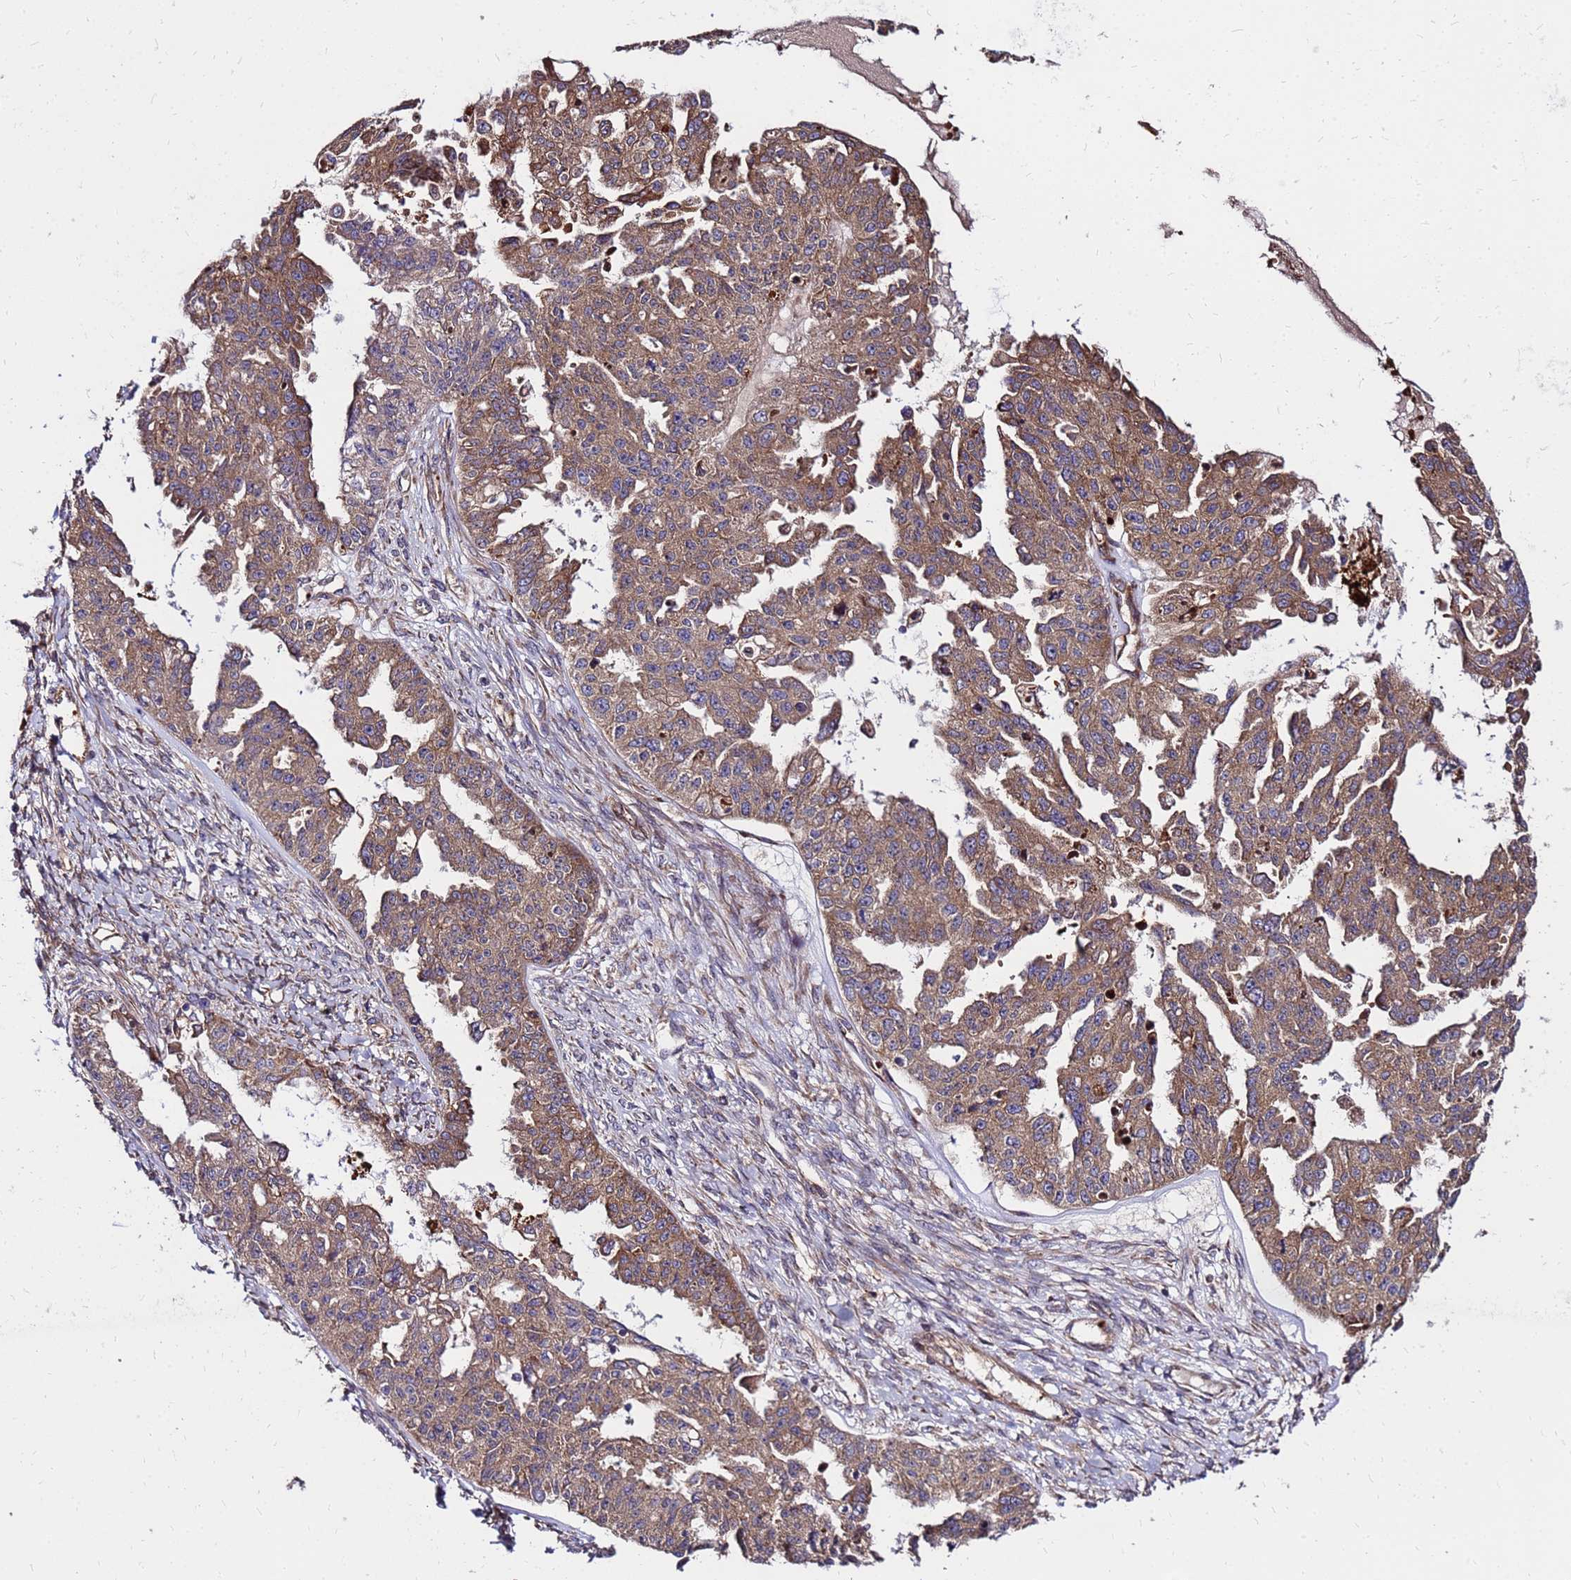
{"staining": {"intensity": "moderate", "quantity": ">75%", "location": "cytoplasmic/membranous"}, "tissue": "ovarian cancer", "cell_type": "Tumor cells", "image_type": "cancer", "snomed": [{"axis": "morphology", "description": "Cystadenocarcinoma, serous, NOS"}, {"axis": "topography", "description": "Ovary"}], "caption": "This image displays serous cystadenocarcinoma (ovarian) stained with immunohistochemistry to label a protein in brown. The cytoplasmic/membranous of tumor cells show moderate positivity for the protein. Nuclei are counter-stained blue.", "gene": "WWC2", "patient": {"sex": "female", "age": 58}}